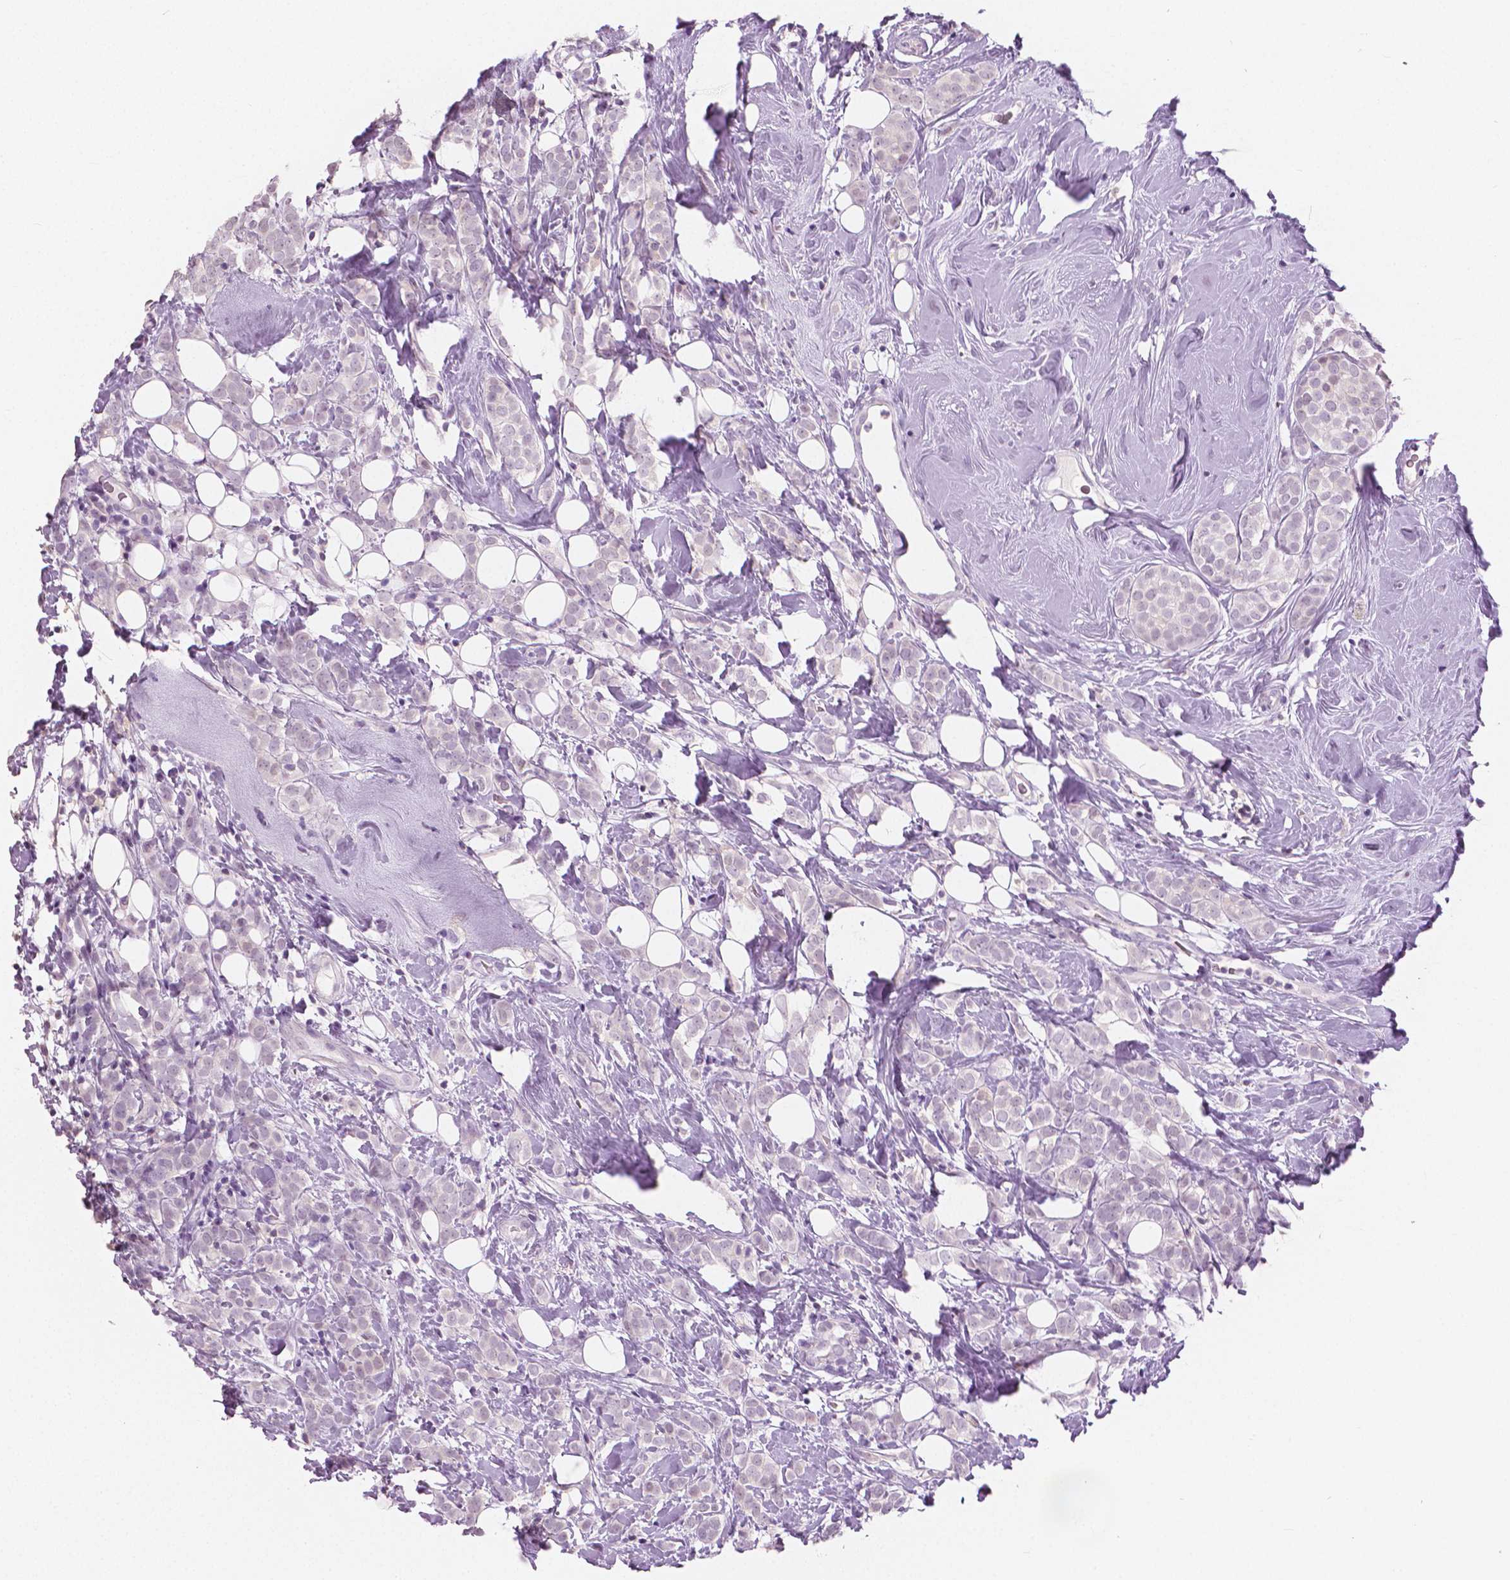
{"staining": {"intensity": "negative", "quantity": "none", "location": "none"}, "tissue": "breast cancer", "cell_type": "Tumor cells", "image_type": "cancer", "snomed": [{"axis": "morphology", "description": "Lobular carcinoma"}, {"axis": "topography", "description": "Breast"}], "caption": "There is no significant positivity in tumor cells of breast lobular carcinoma.", "gene": "GALM", "patient": {"sex": "female", "age": 49}}